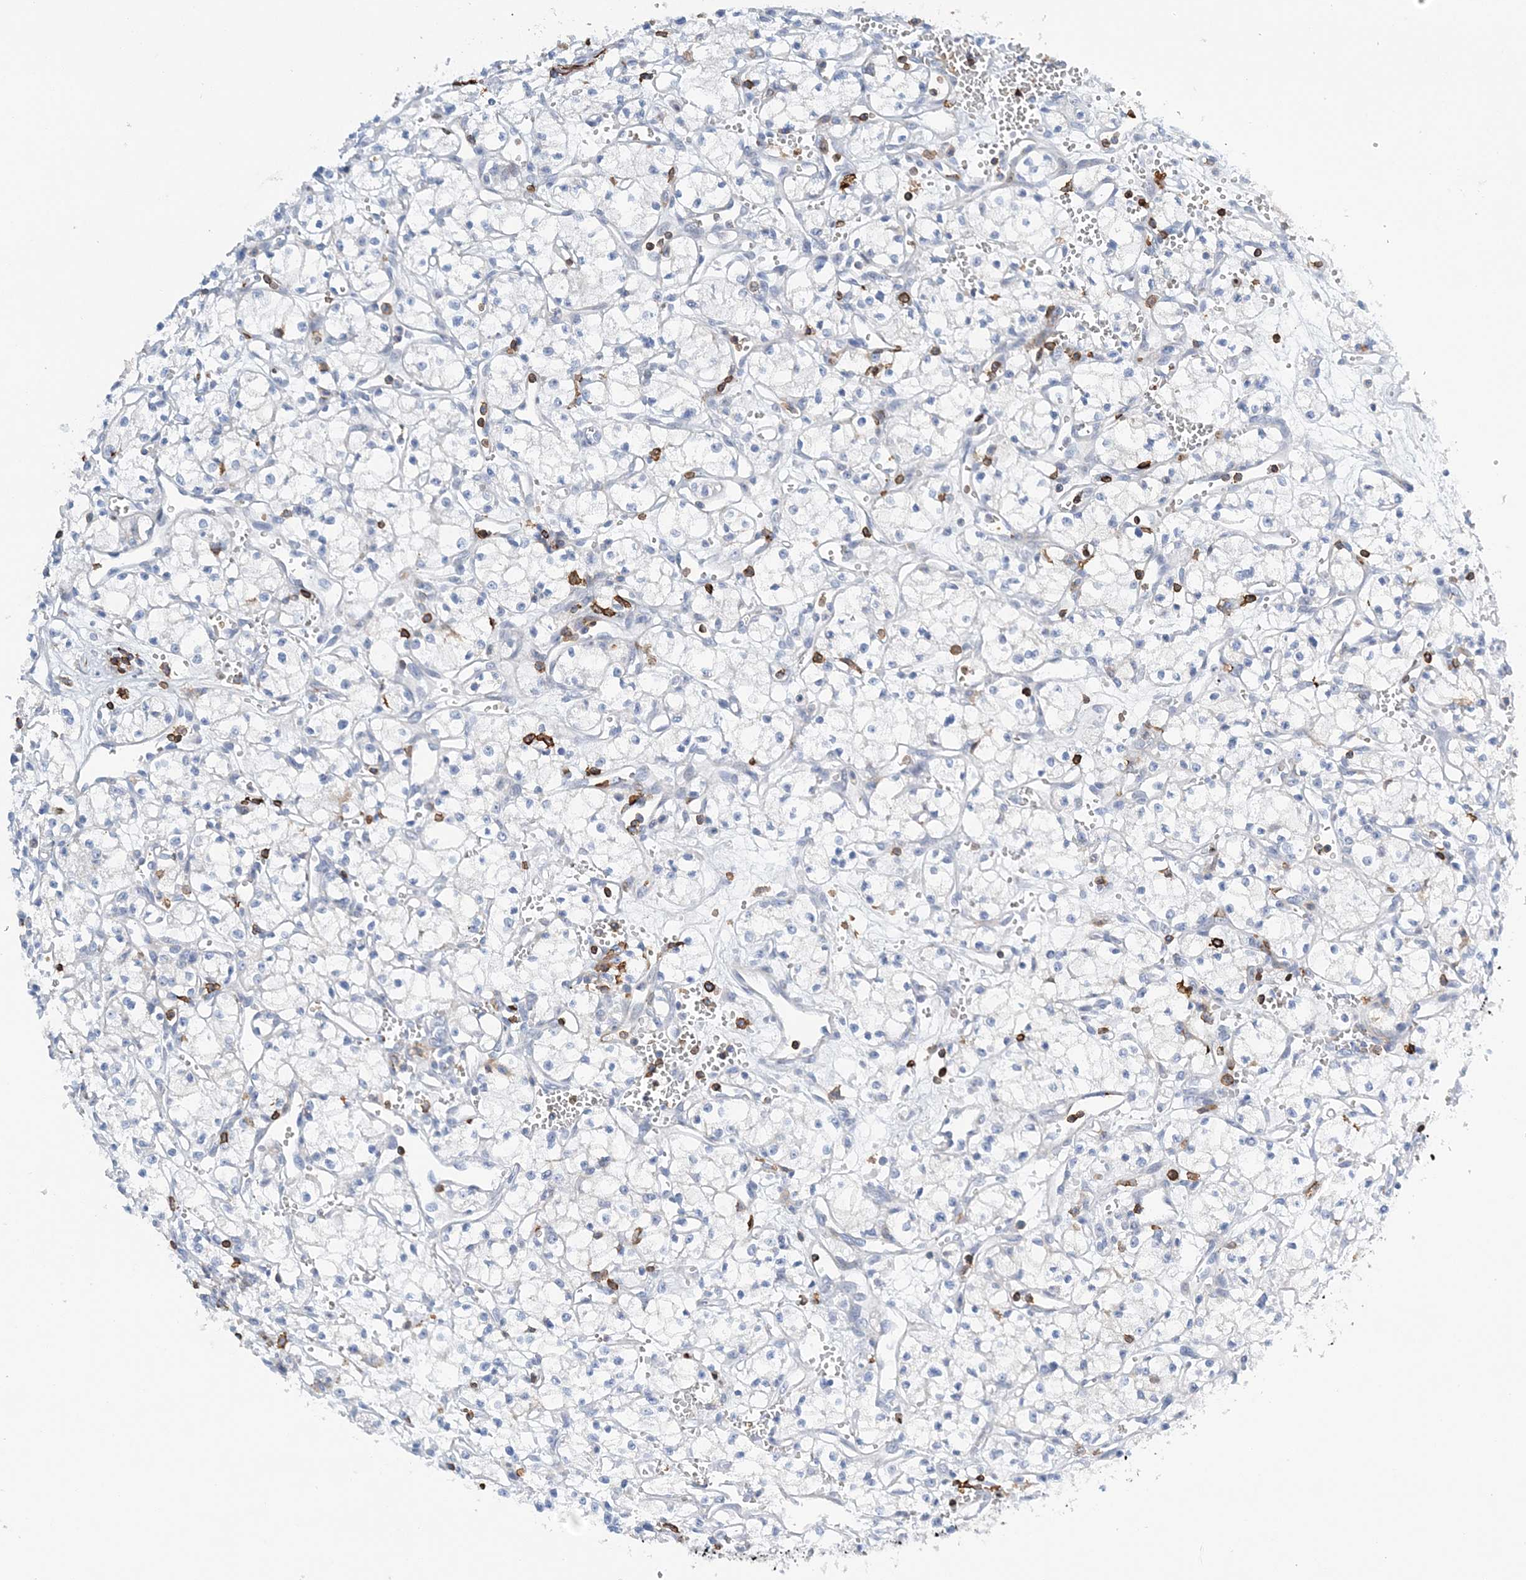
{"staining": {"intensity": "negative", "quantity": "none", "location": "none"}, "tissue": "renal cancer", "cell_type": "Tumor cells", "image_type": "cancer", "snomed": [{"axis": "morphology", "description": "Adenocarcinoma, NOS"}, {"axis": "topography", "description": "Kidney"}], "caption": "A histopathology image of human renal adenocarcinoma is negative for staining in tumor cells.", "gene": "PRMT9", "patient": {"sex": "male", "age": 59}}